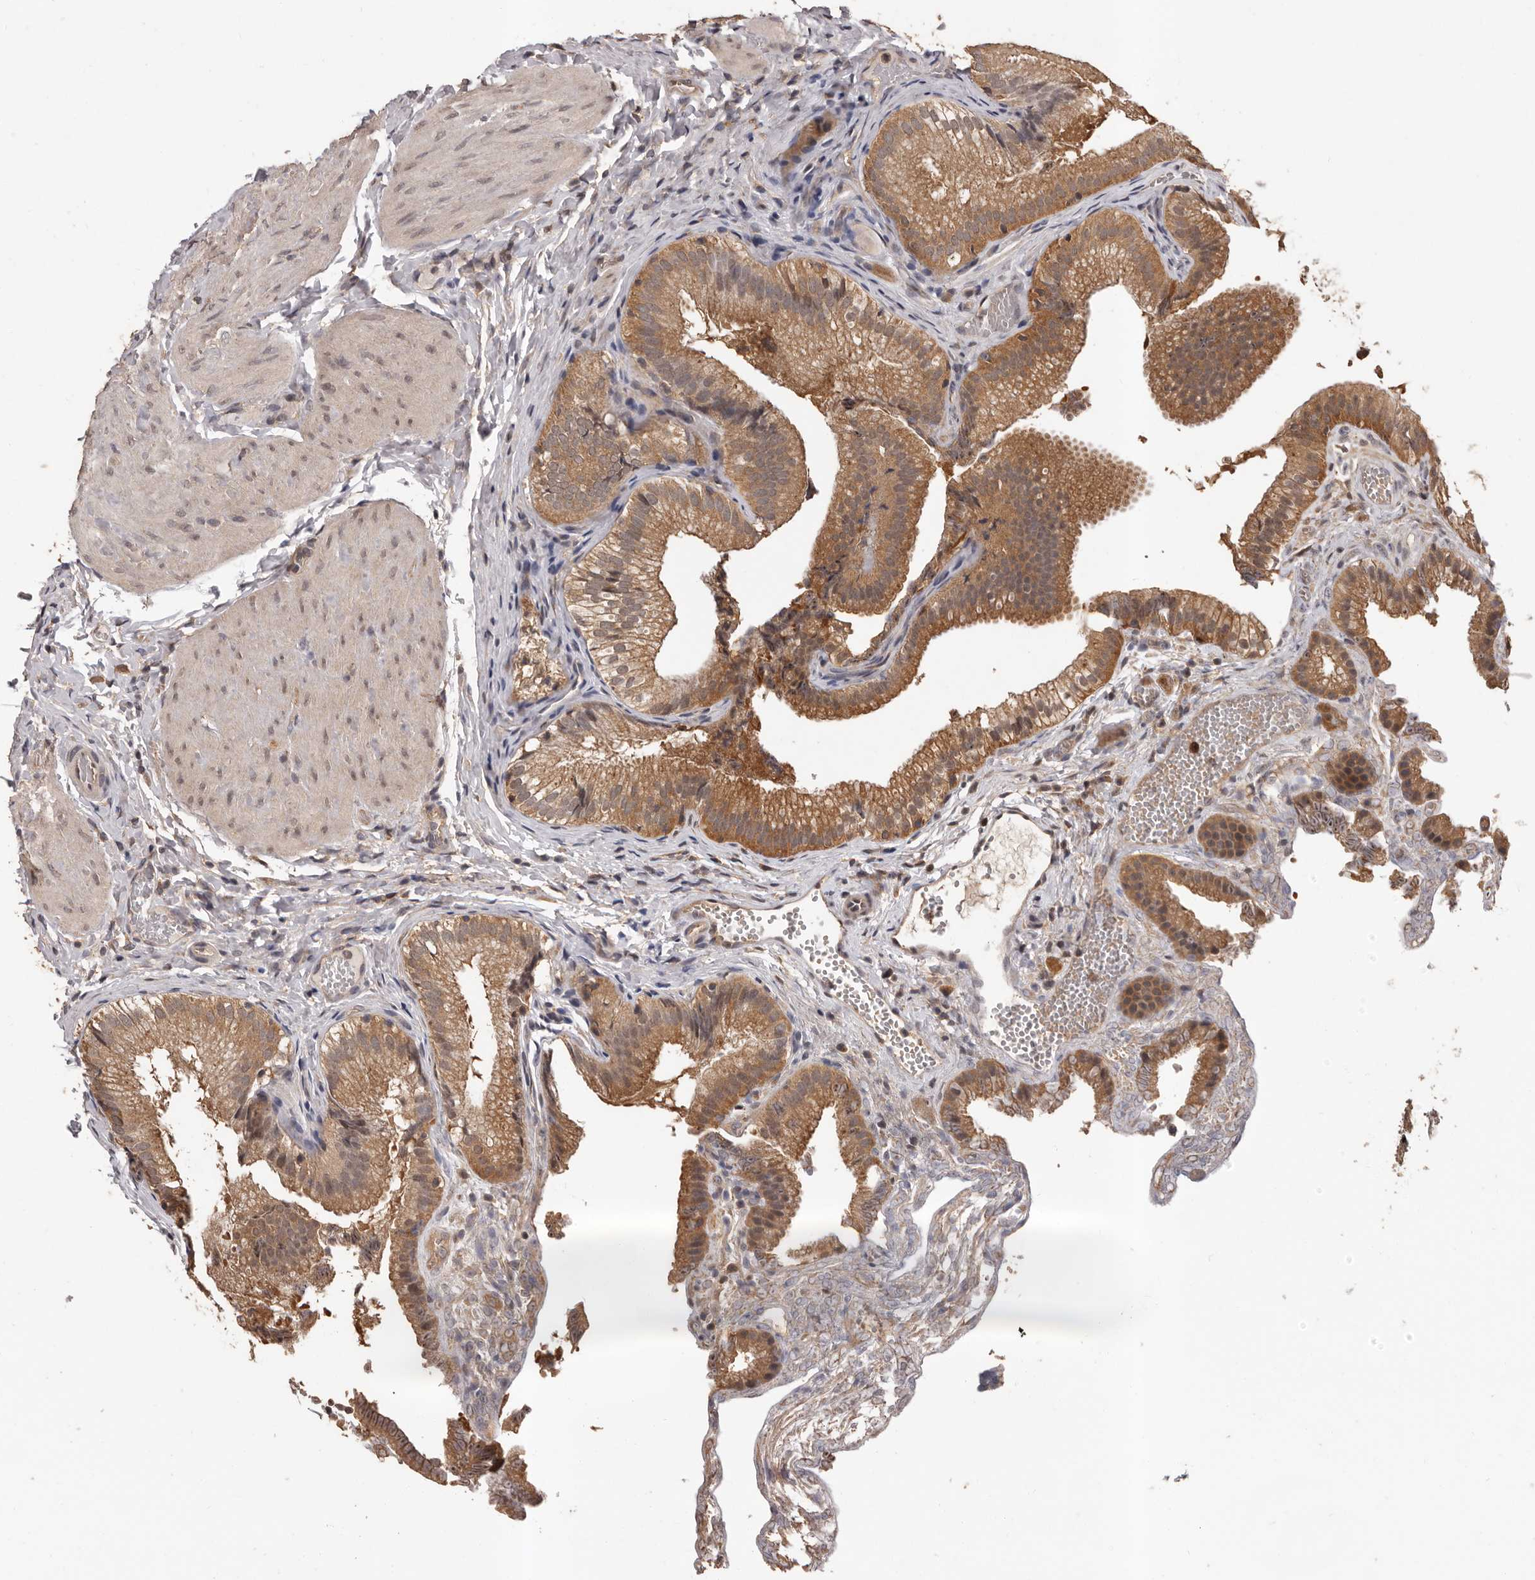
{"staining": {"intensity": "moderate", "quantity": ">75%", "location": "cytoplasmic/membranous"}, "tissue": "gallbladder", "cell_type": "Glandular cells", "image_type": "normal", "snomed": [{"axis": "morphology", "description": "Normal tissue, NOS"}, {"axis": "topography", "description": "Gallbladder"}], "caption": "Normal gallbladder demonstrates moderate cytoplasmic/membranous expression in about >75% of glandular cells.", "gene": "VPS37A", "patient": {"sex": "female", "age": 30}}